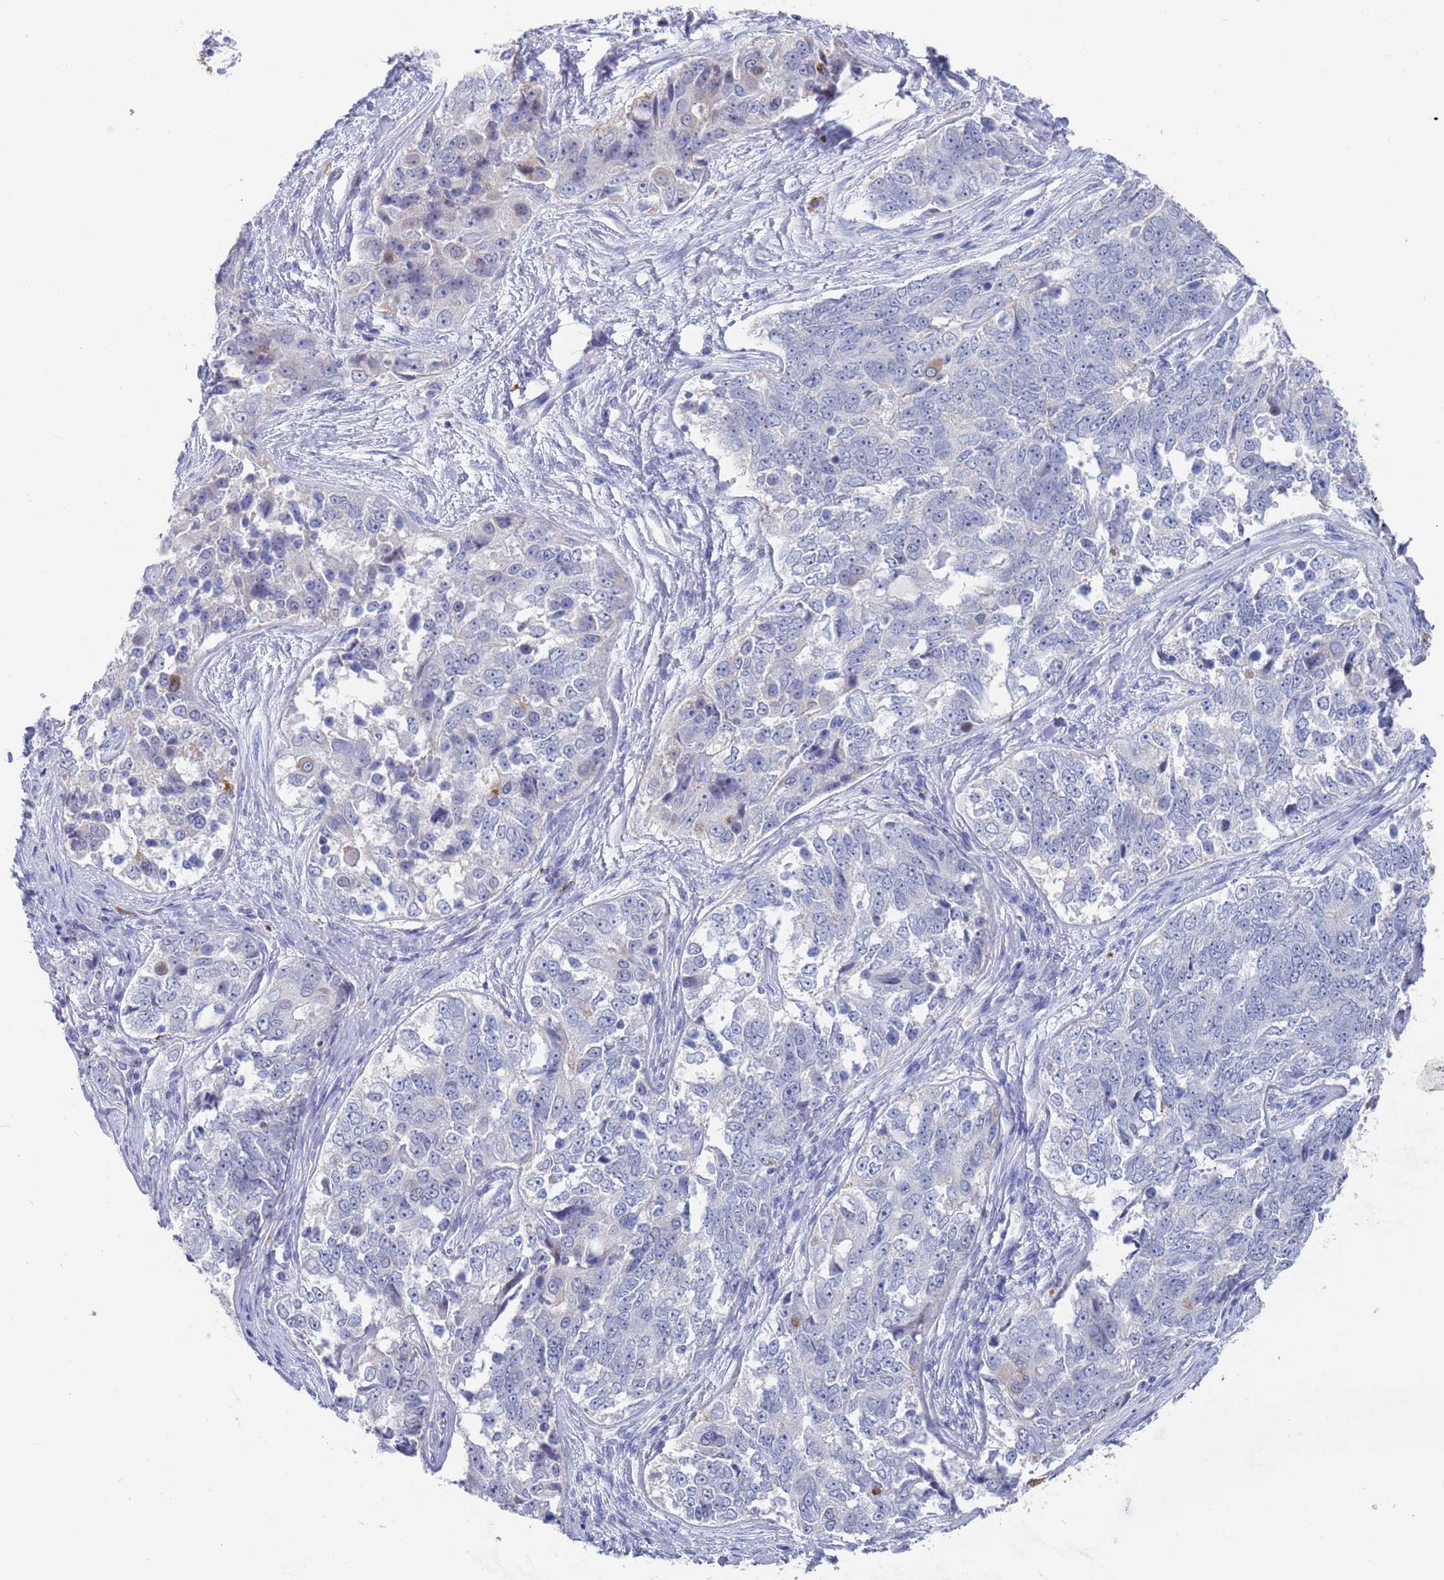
{"staining": {"intensity": "negative", "quantity": "none", "location": "none"}, "tissue": "ovarian cancer", "cell_type": "Tumor cells", "image_type": "cancer", "snomed": [{"axis": "morphology", "description": "Carcinoma, endometroid"}, {"axis": "topography", "description": "Ovary"}], "caption": "Endometroid carcinoma (ovarian) was stained to show a protein in brown. There is no significant expression in tumor cells.", "gene": "FUCA1", "patient": {"sex": "female", "age": 51}}